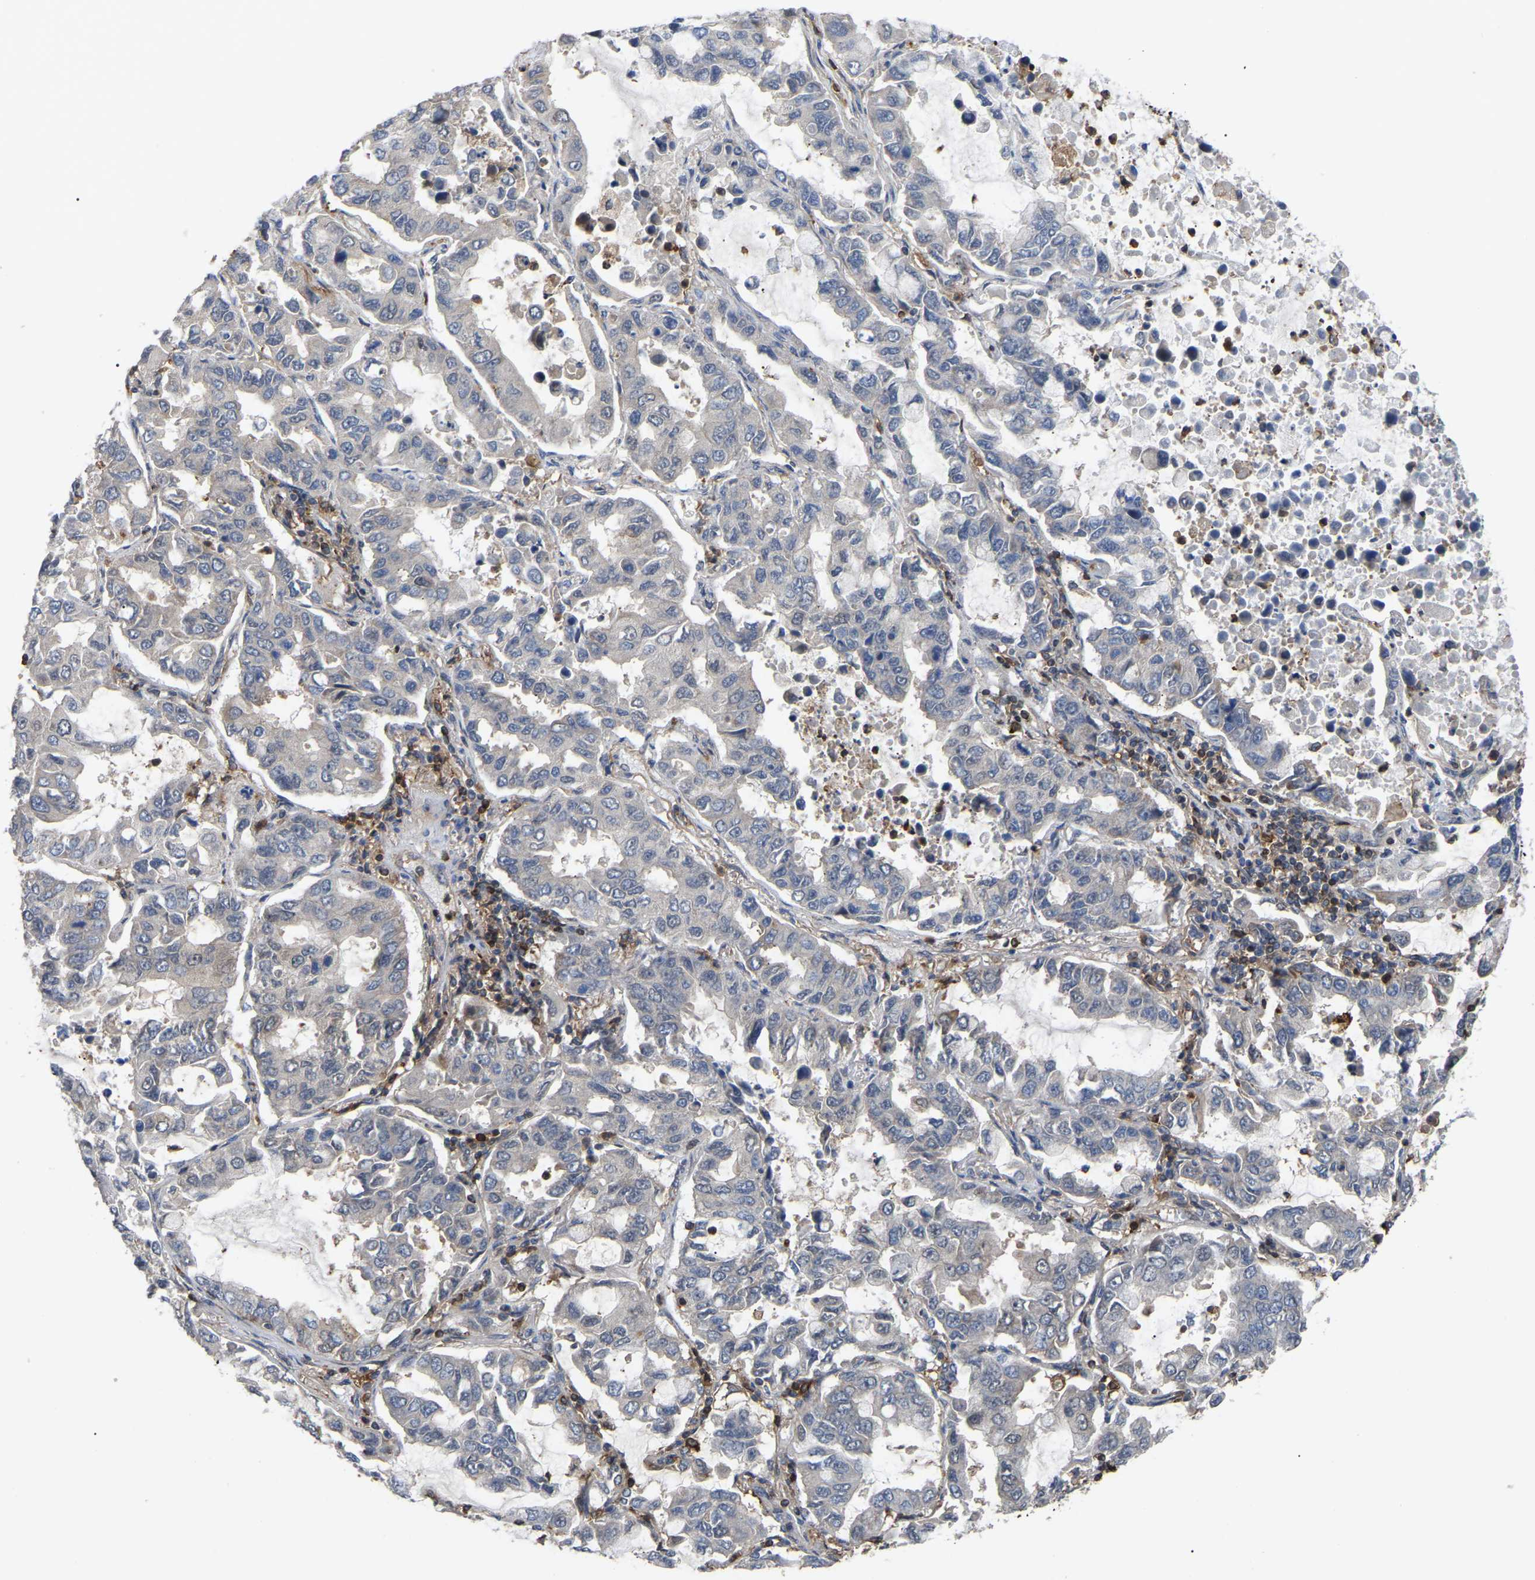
{"staining": {"intensity": "negative", "quantity": "none", "location": "none"}, "tissue": "lung cancer", "cell_type": "Tumor cells", "image_type": "cancer", "snomed": [{"axis": "morphology", "description": "Adenocarcinoma, NOS"}, {"axis": "topography", "description": "Lung"}], "caption": "IHC of lung adenocarcinoma exhibits no positivity in tumor cells.", "gene": "CIT", "patient": {"sex": "male", "age": 64}}